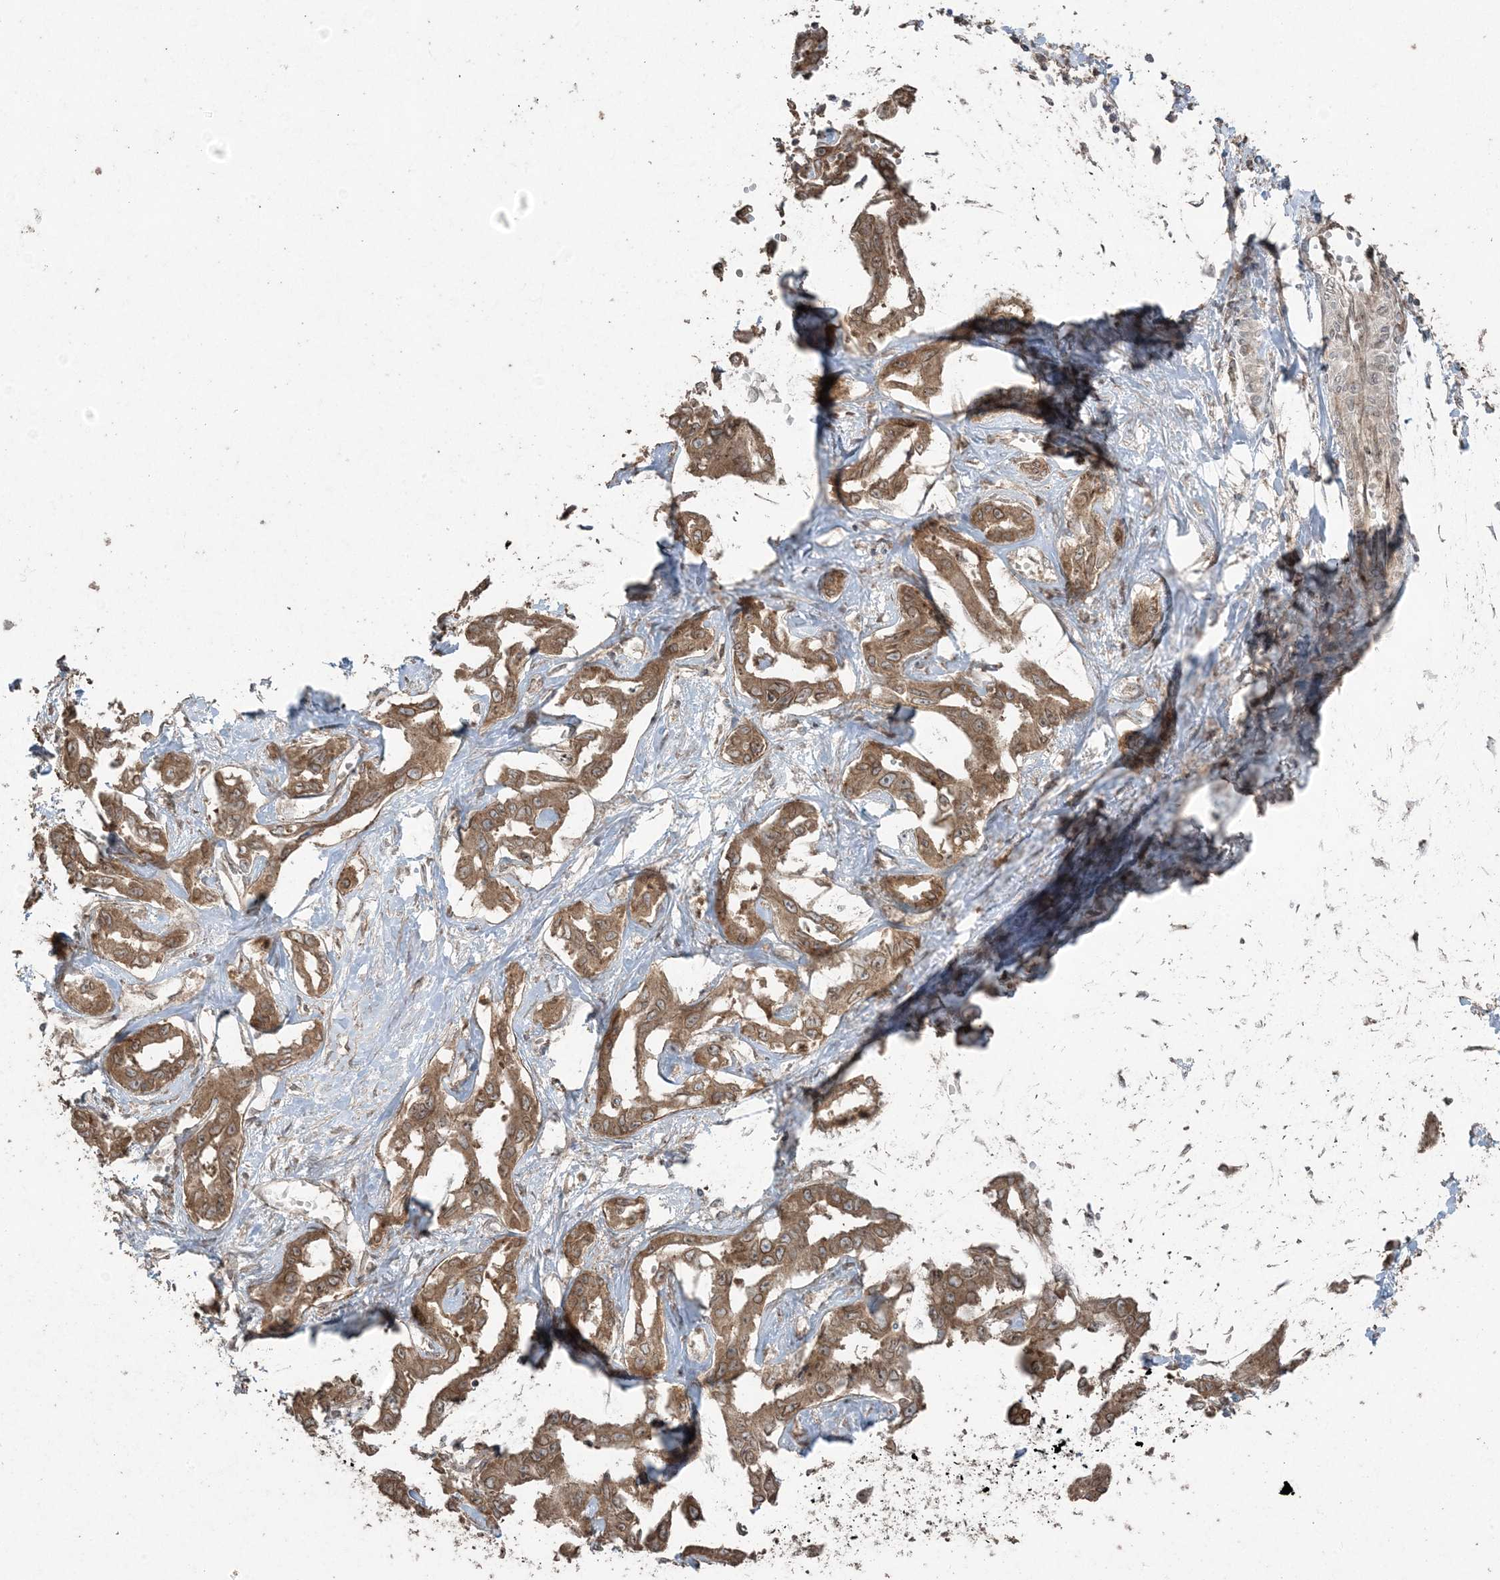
{"staining": {"intensity": "moderate", "quantity": ">75%", "location": "cytoplasmic/membranous"}, "tissue": "liver cancer", "cell_type": "Tumor cells", "image_type": "cancer", "snomed": [{"axis": "morphology", "description": "Cholangiocarcinoma"}, {"axis": "topography", "description": "Liver"}], "caption": "An IHC photomicrograph of tumor tissue is shown. Protein staining in brown highlights moderate cytoplasmic/membranous positivity in liver cancer (cholangiocarcinoma) within tumor cells.", "gene": "DDX19B", "patient": {"sex": "male", "age": 59}}